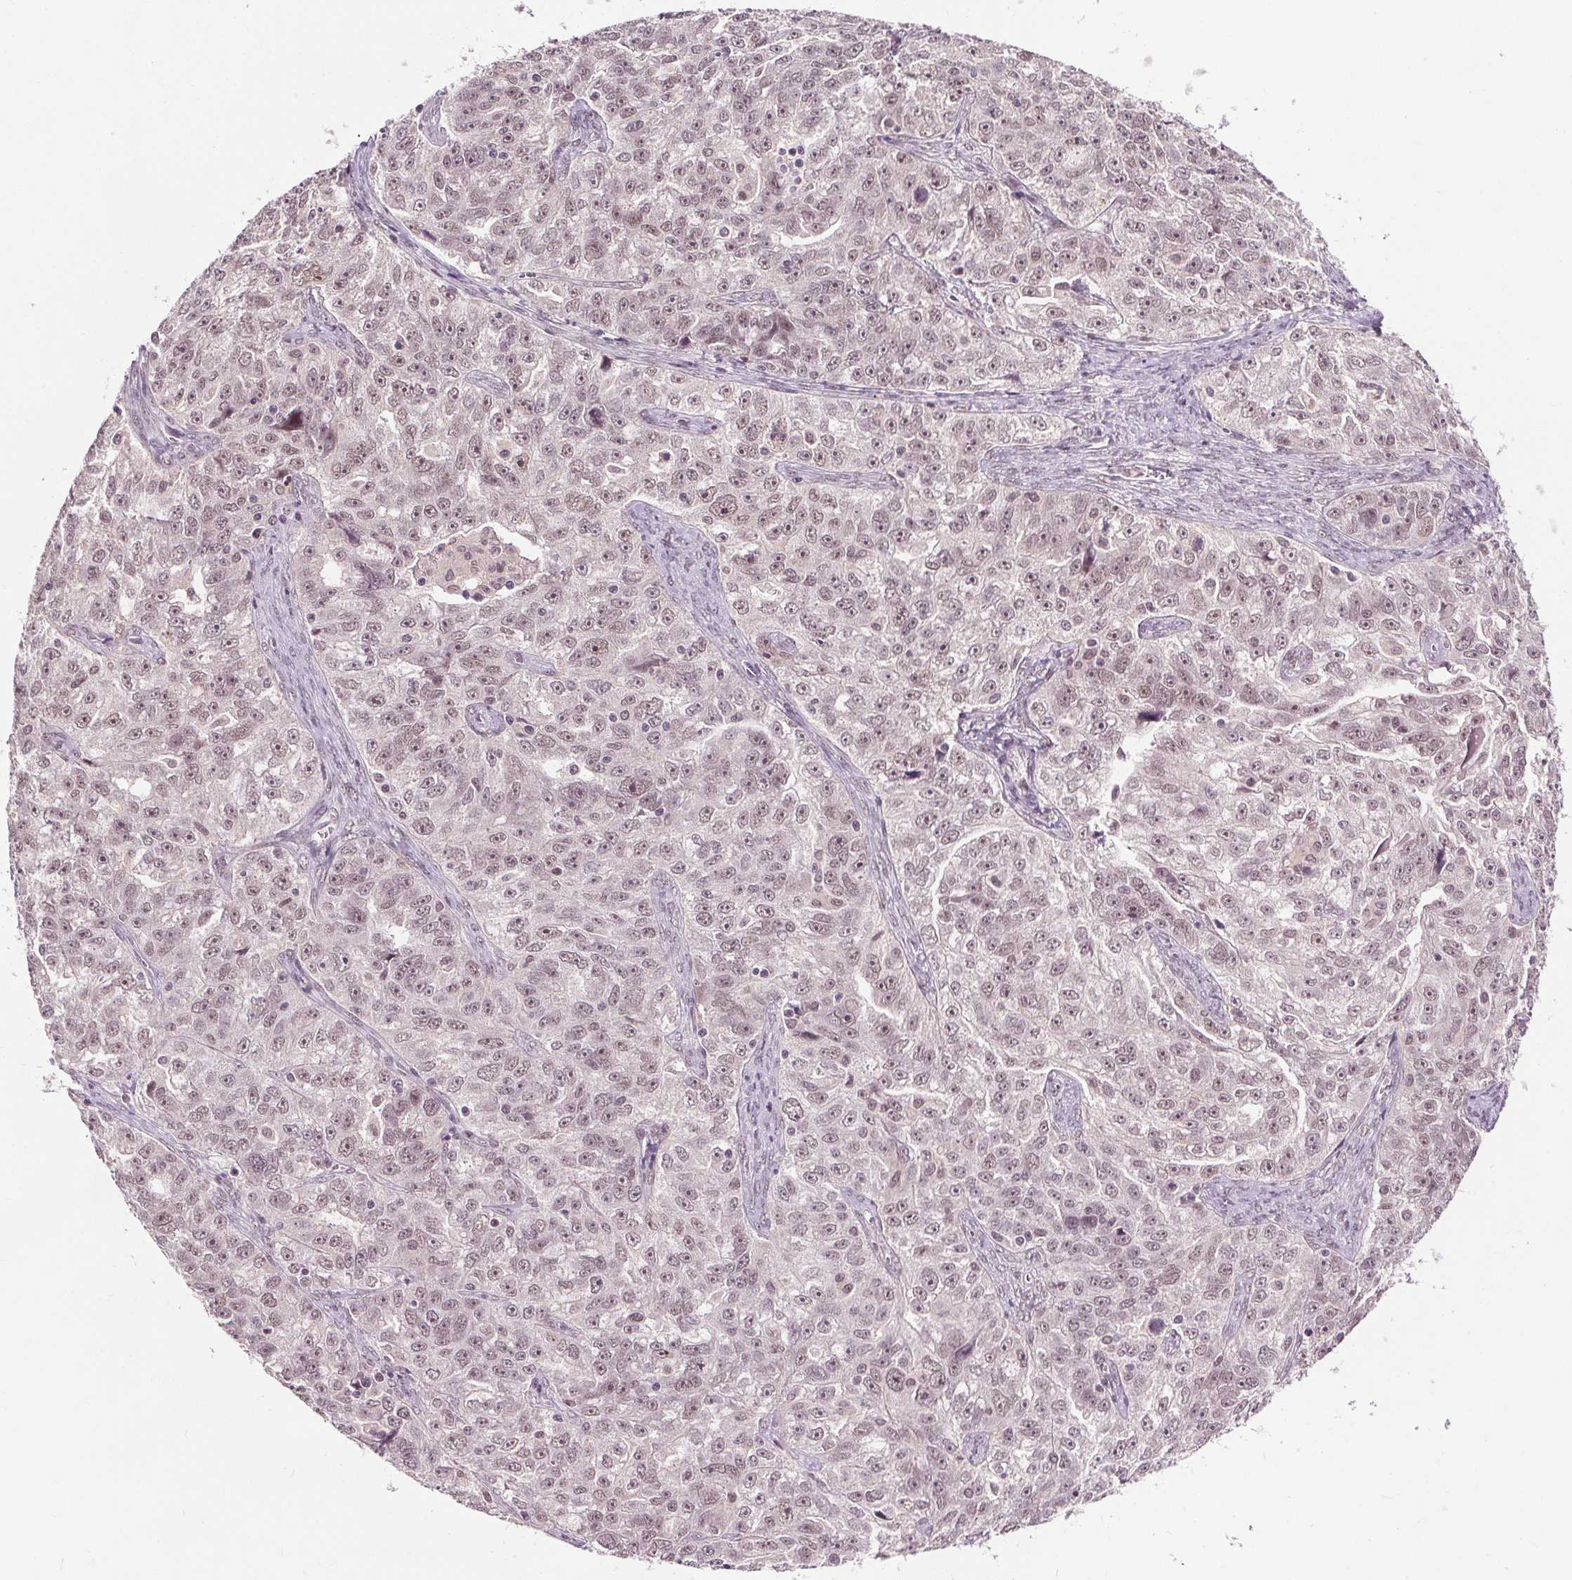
{"staining": {"intensity": "moderate", "quantity": ">75%", "location": "nuclear"}, "tissue": "ovarian cancer", "cell_type": "Tumor cells", "image_type": "cancer", "snomed": [{"axis": "morphology", "description": "Cystadenocarcinoma, serous, NOS"}, {"axis": "topography", "description": "Ovary"}], "caption": "An image of ovarian cancer stained for a protein exhibits moderate nuclear brown staining in tumor cells. (Stains: DAB in brown, nuclei in blue, Microscopy: brightfield microscopy at high magnification).", "gene": "MED6", "patient": {"sex": "female", "age": 51}}